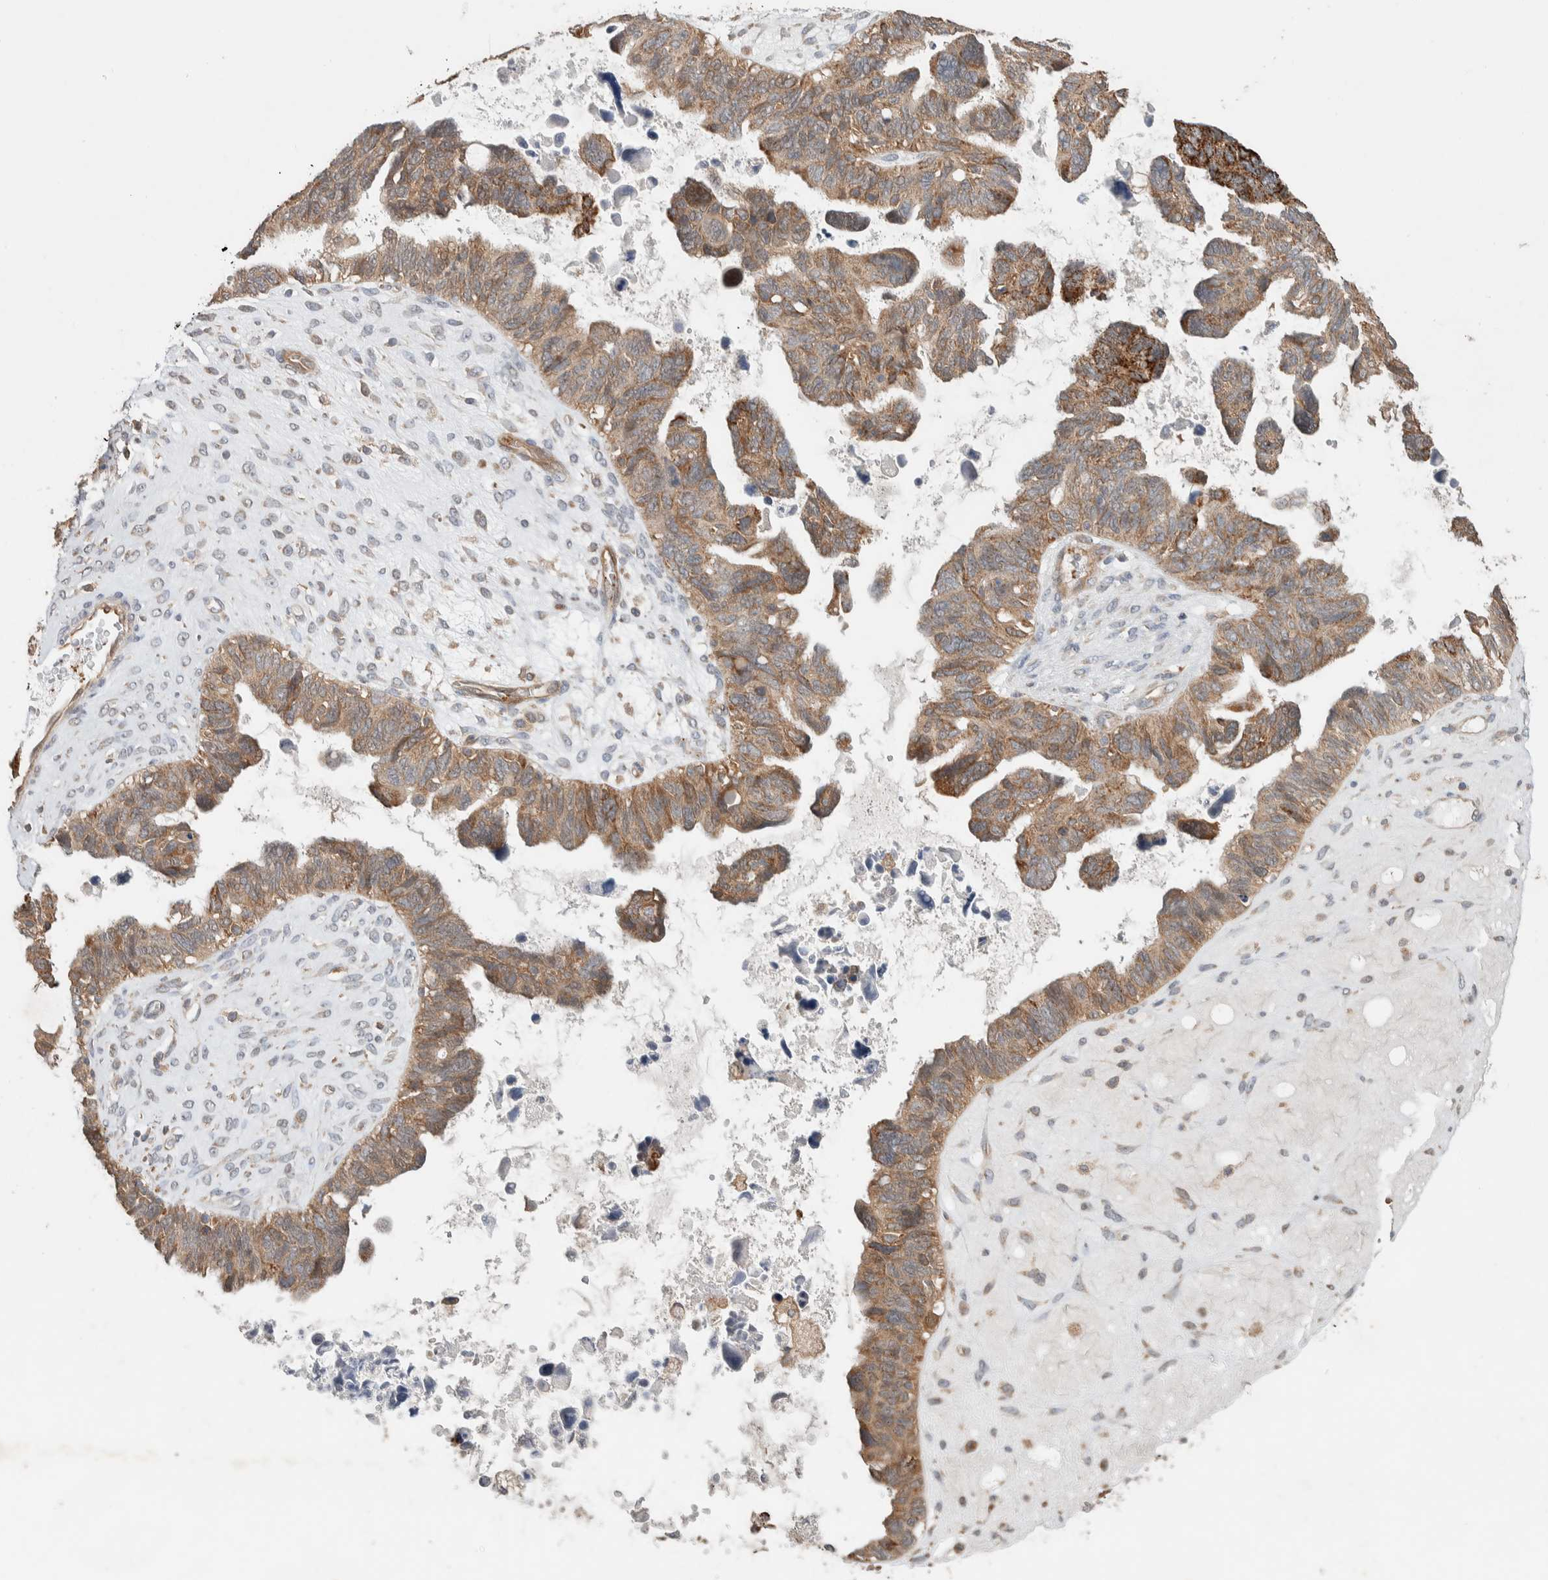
{"staining": {"intensity": "moderate", "quantity": ">75%", "location": "cytoplasmic/membranous"}, "tissue": "ovarian cancer", "cell_type": "Tumor cells", "image_type": "cancer", "snomed": [{"axis": "morphology", "description": "Cystadenocarcinoma, serous, NOS"}, {"axis": "topography", "description": "Ovary"}], "caption": "Immunohistochemistry (IHC) image of neoplastic tissue: ovarian serous cystadenocarcinoma stained using IHC reveals medium levels of moderate protein expression localized specifically in the cytoplasmic/membranous of tumor cells, appearing as a cytoplasmic/membranous brown color.", "gene": "DEPTOR", "patient": {"sex": "female", "age": 79}}